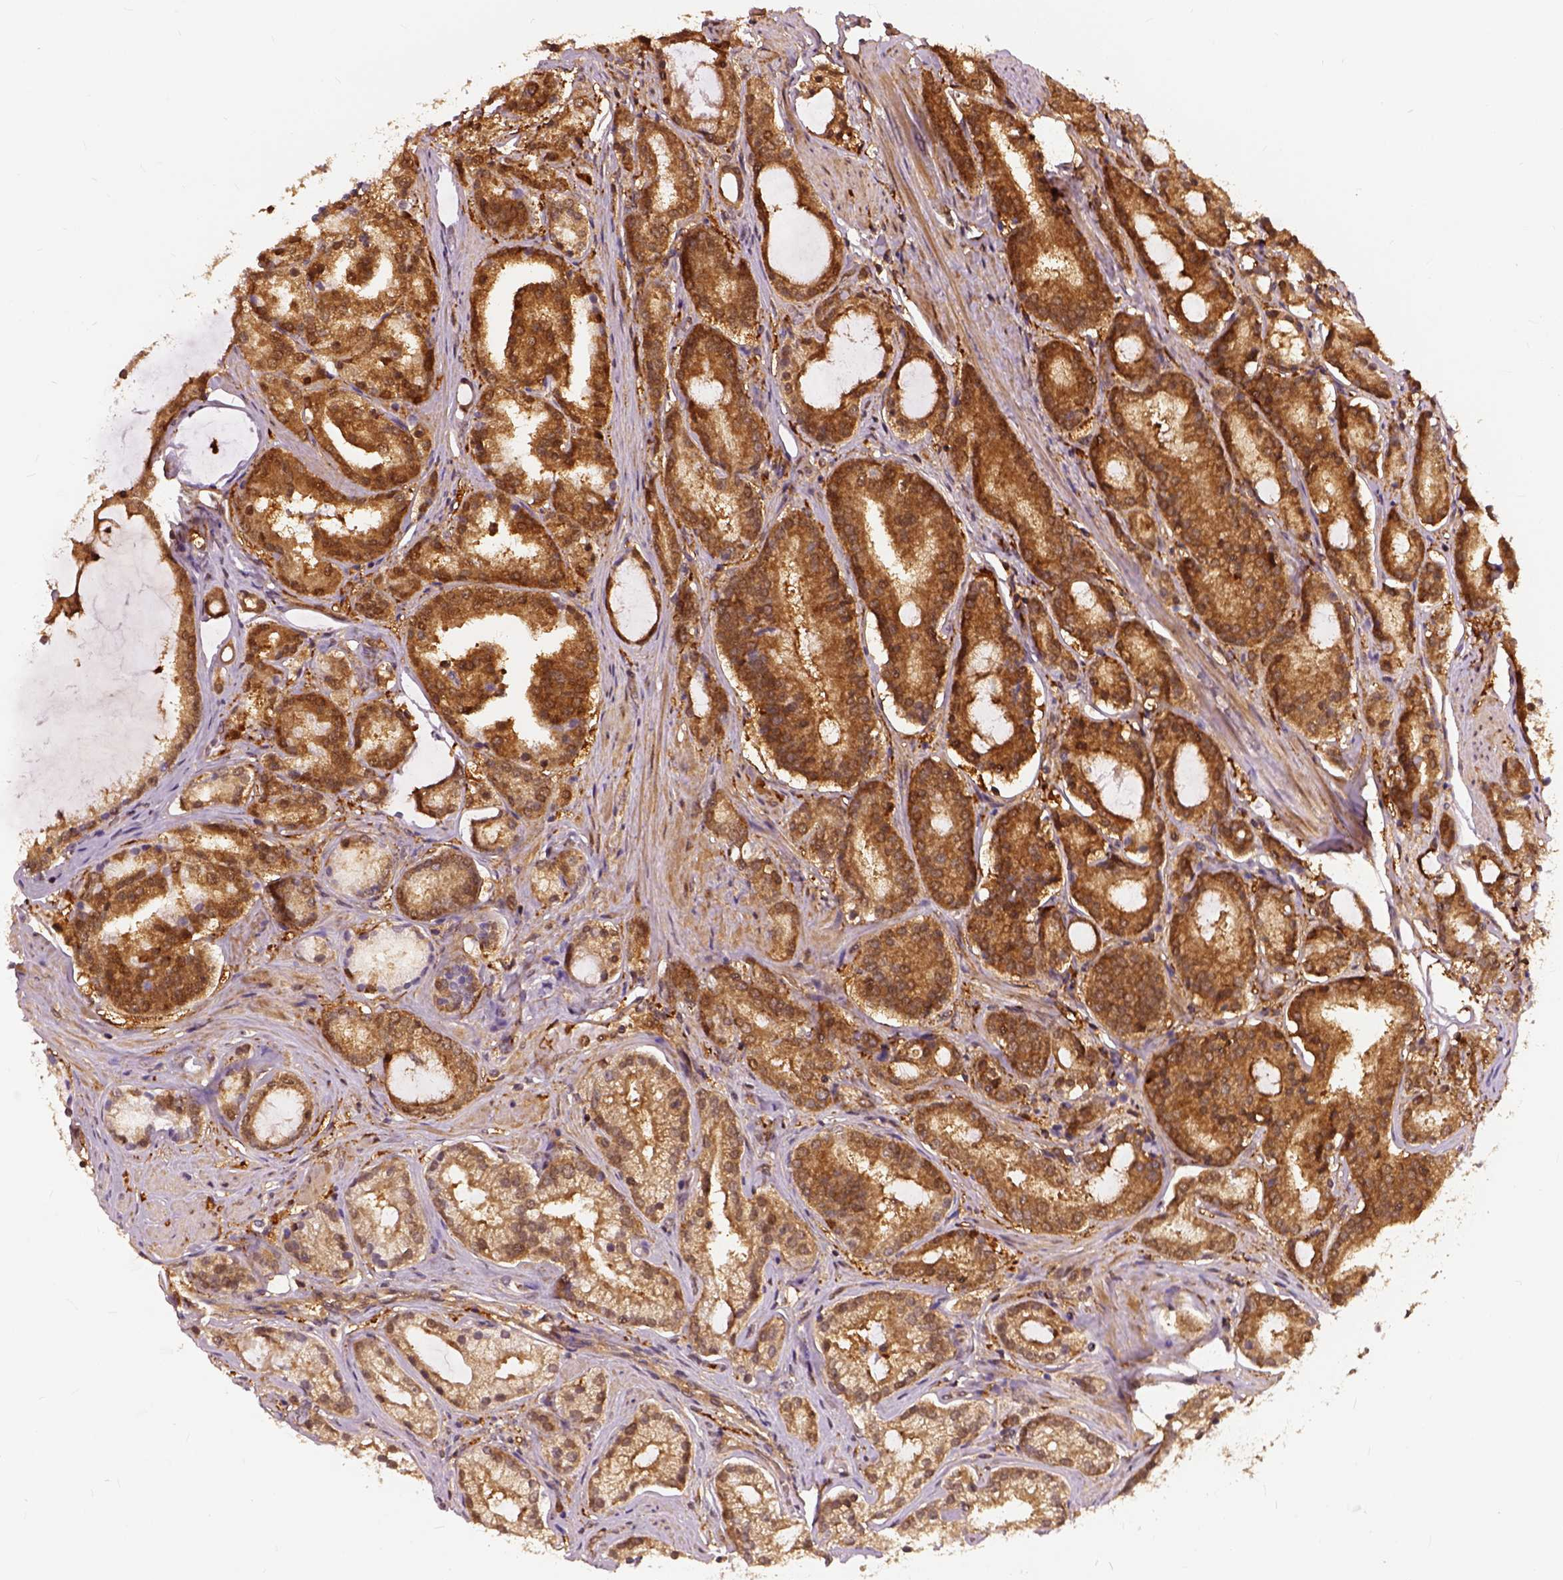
{"staining": {"intensity": "strong", "quantity": ">75%", "location": "cytoplasmic/membranous"}, "tissue": "prostate cancer", "cell_type": "Tumor cells", "image_type": "cancer", "snomed": [{"axis": "morphology", "description": "Adenocarcinoma, High grade"}, {"axis": "topography", "description": "Prostate"}], "caption": "Immunohistochemical staining of prostate high-grade adenocarcinoma displays high levels of strong cytoplasmic/membranous protein staining in approximately >75% of tumor cells. The protein is stained brown, and the nuclei are stained in blue (DAB (3,3'-diaminobenzidine) IHC with brightfield microscopy, high magnification).", "gene": "GPI", "patient": {"sex": "male", "age": 63}}